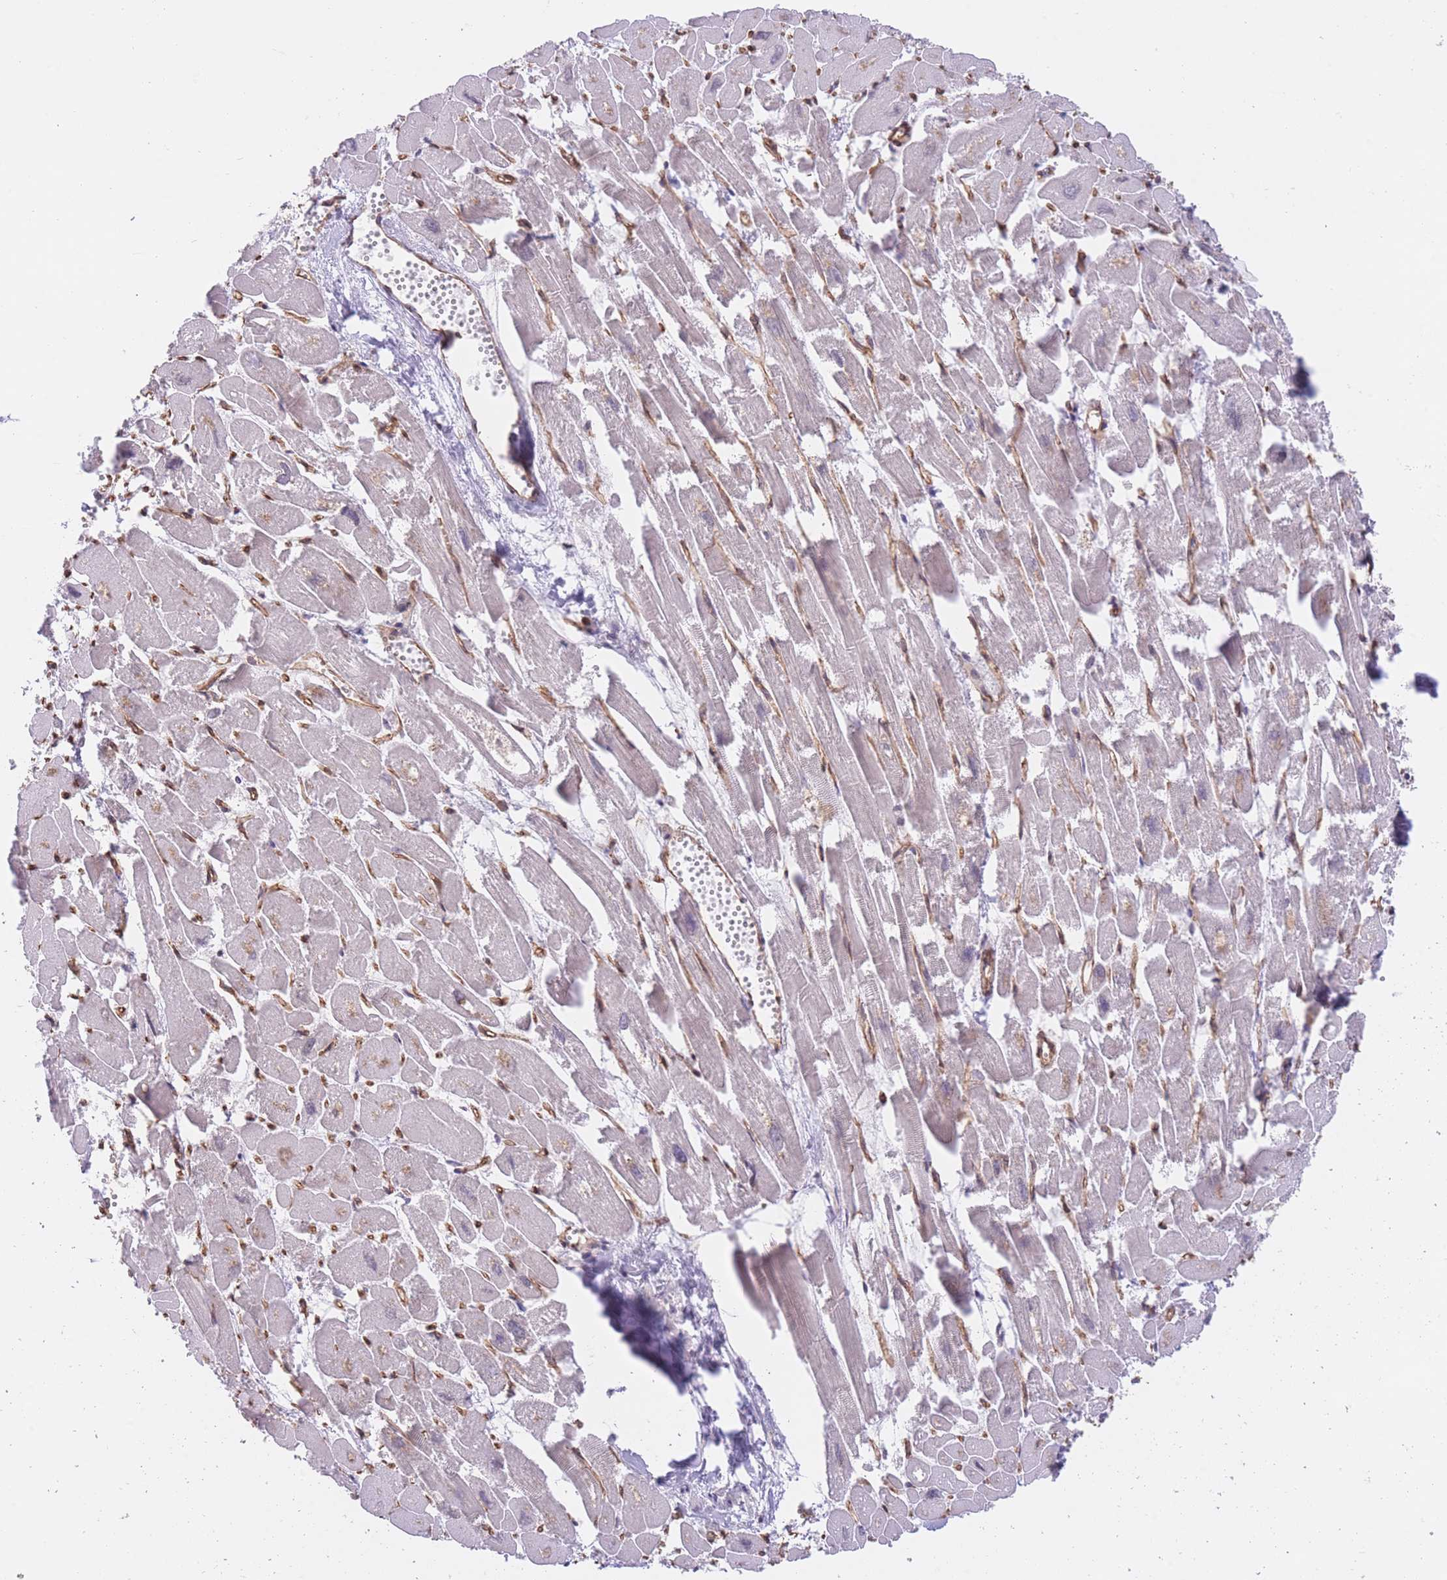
{"staining": {"intensity": "weak", "quantity": "25%-75%", "location": "cytoplasmic/membranous"}, "tissue": "heart muscle", "cell_type": "Cardiomyocytes", "image_type": "normal", "snomed": [{"axis": "morphology", "description": "Normal tissue, NOS"}, {"axis": "topography", "description": "Heart"}], "caption": "The histopathology image displays immunohistochemical staining of unremarkable heart muscle. There is weak cytoplasmic/membranous expression is seen in approximately 25%-75% of cardiomyocytes.", "gene": "QTRT1", "patient": {"sex": "male", "age": 54}}